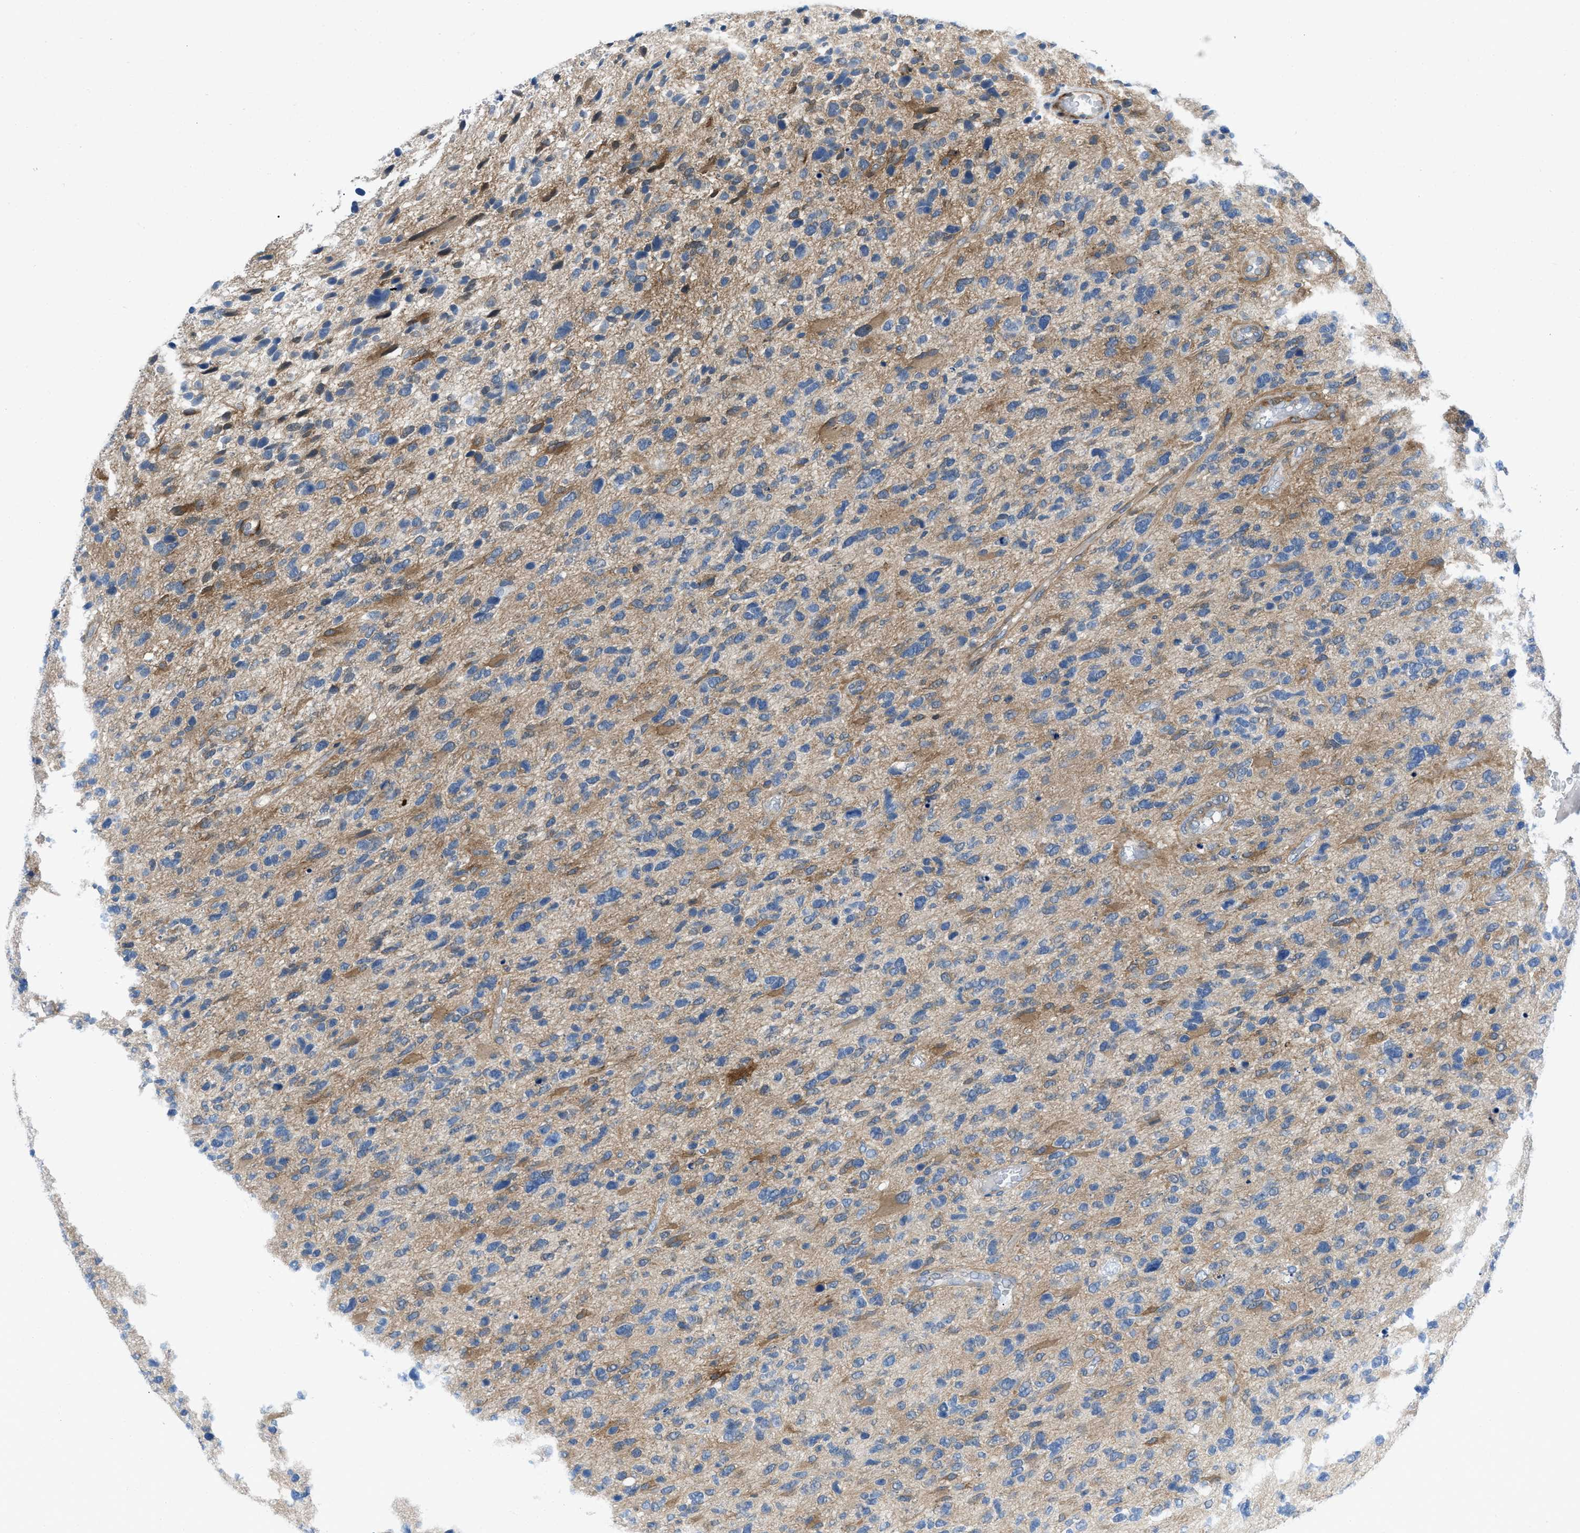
{"staining": {"intensity": "moderate", "quantity": "<25%", "location": "cytoplasmic/membranous"}, "tissue": "glioma", "cell_type": "Tumor cells", "image_type": "cancer", "snomed": [{"axis": "morphology", "description": "Glioma, malignant, High grade"}, {"axis": "topography", "description": "Brain"}], "caption": "Immunohistochemical staining of human high-grade glioma (malignant) reveals low levels of moderate cytoplasmic/membranous positivity in approximately <25% of tumor cells. (Brightfield microscopy of DAB IHC at high magnification).", "gene": "PDLIM5", "patient": {"sex": "female", "age": 58}}